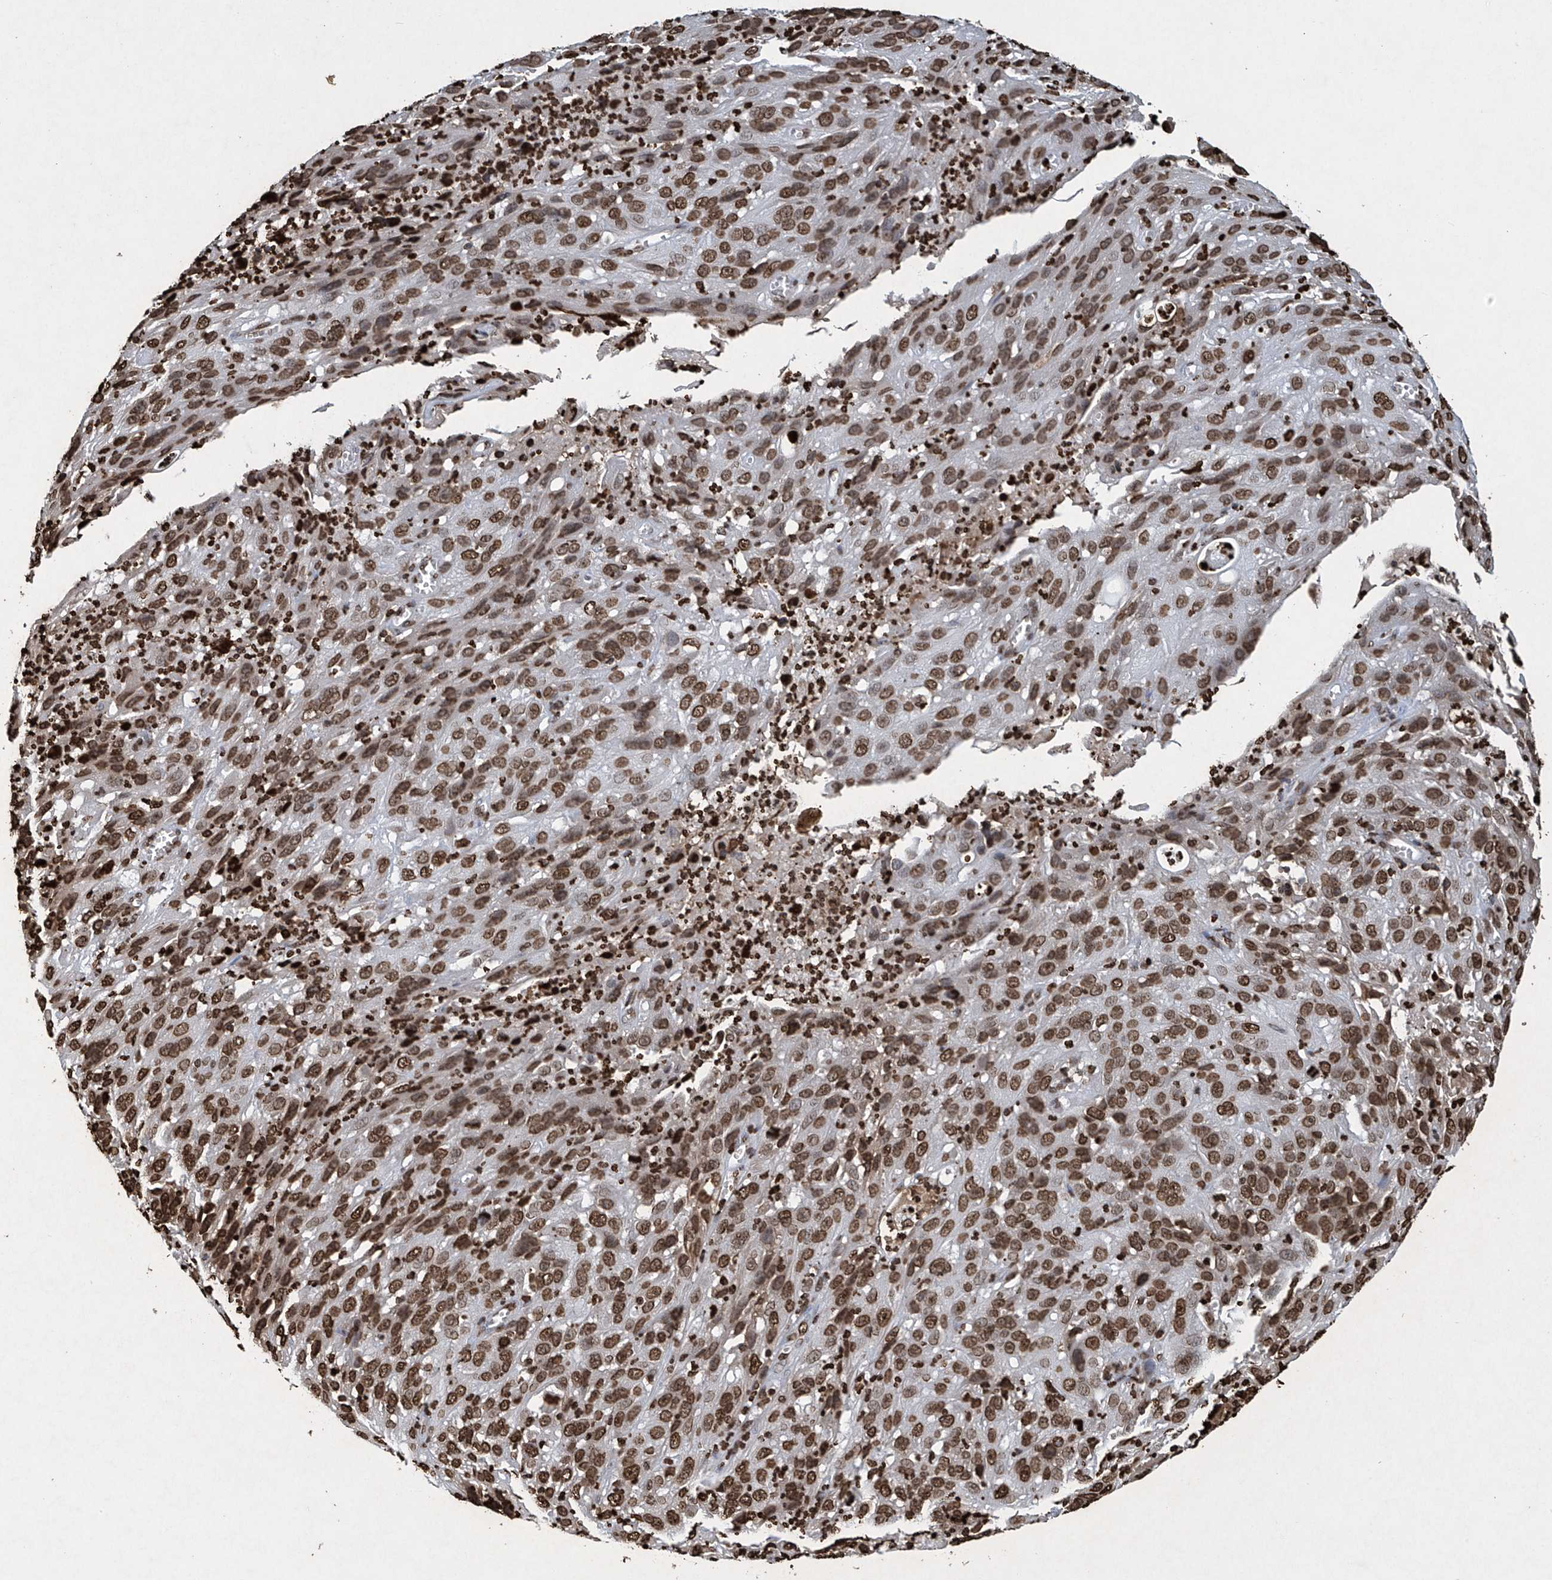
{"staining": {"intensity": "moderate", "quantity": ">75%", "location": "nuclear"}, "tissue": "cervical cancer", "cell_type": "Tumor cells", "image_type": "cancer", "snomed": [{"axis": "morphology", "description": "Squamous cell carcinoma, NOS"}, {"axis": "topography", "description": "Cervix"}], "caption": "This photomicrograph reveals cervical cancer stained with IHC to label a protein in brown. The nuclear of tumor cells show moderate positivity for the protein. Nuclei are counter-stained blue.", "gene": "H3-3A", "patient": {"sex": "female", "age": 32}}